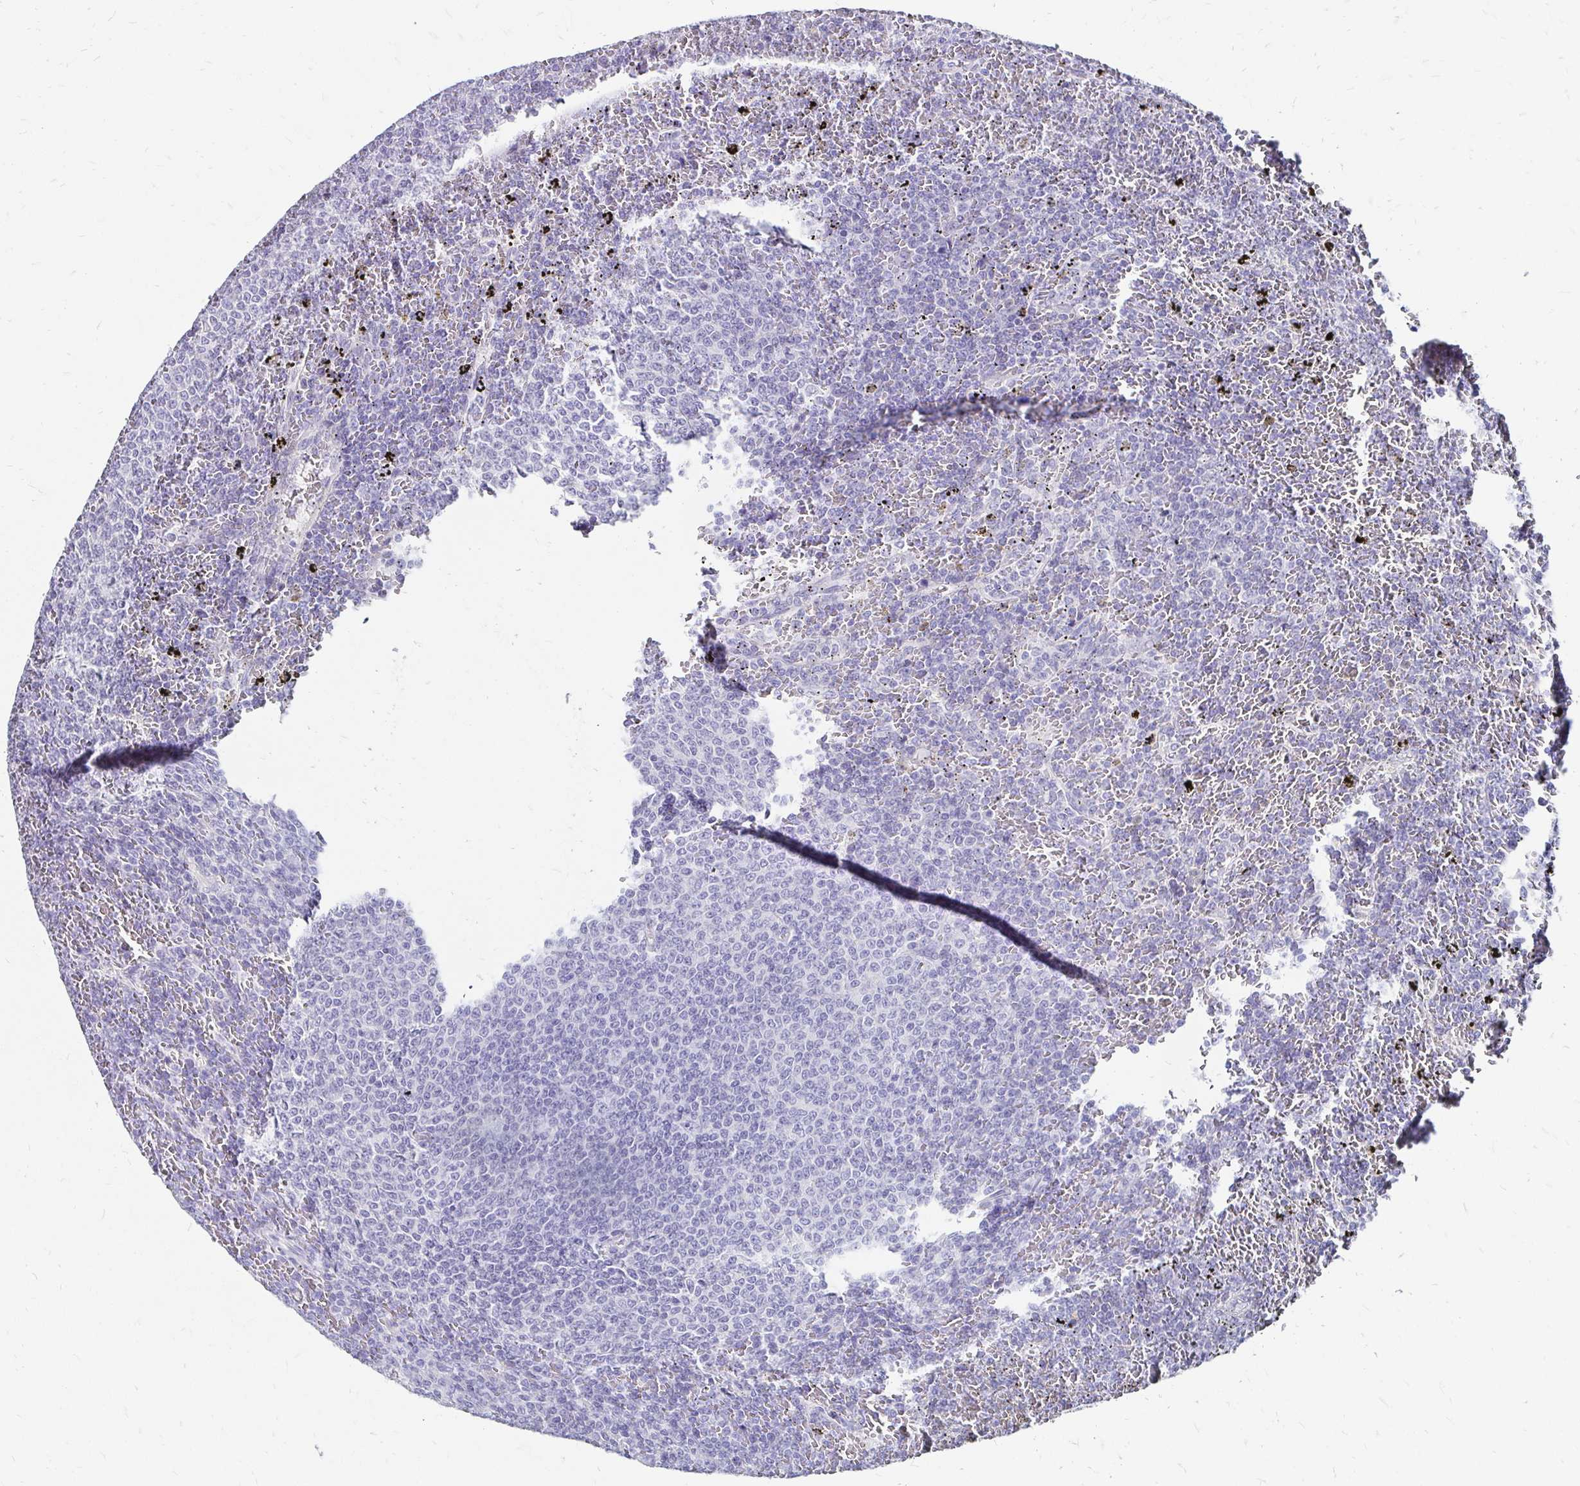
{"staining": {"intensity": "negative", "quantity": "none", "location": "none"}, "tissue": "lymphoma", "cell_type": "Tumor cells", "image_type": "cancer", "snomed": [{"axis": "morphology", "description": "Malignant lymphoma, non-Hodgkin's type, Low grade"}, {"axis": "topography", "description": "Spleen"}], "caption": "There is no significant expression in tumor cells of malignant lymphoma, non-Hodgkin's type (low-grade).", "gene": "SCG3", "patient": {"sex": "female", "age": 77}}